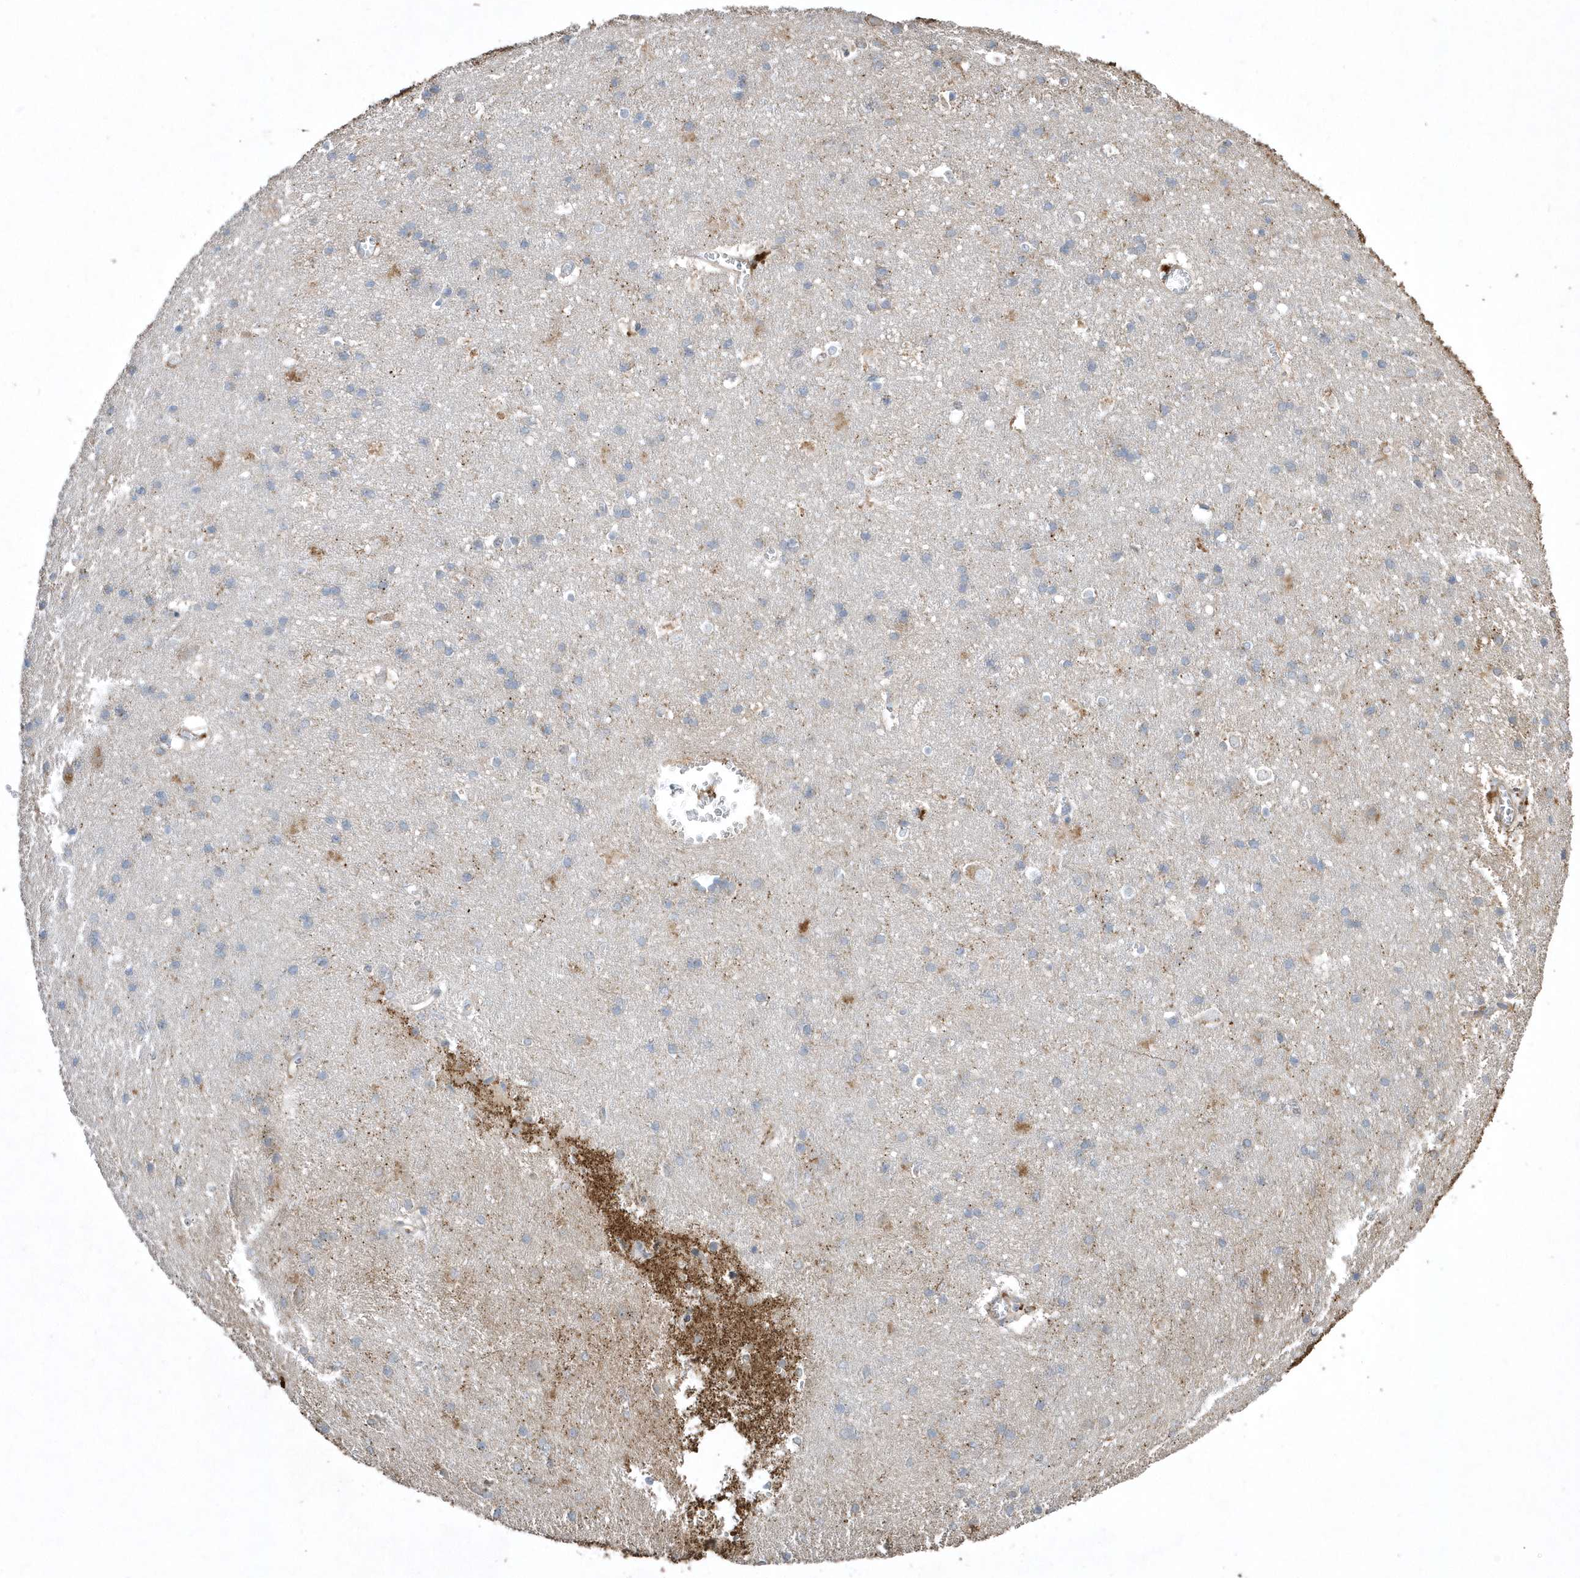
{"staining": {"intensity": "weak", "quantity": "25%-75%", "location": "cytoplasmic/membranous"}, "tissue": "cerebral cortex", "cell_type": "Endothelial cells", "image_type": "normal", "snomed": [{"axis": "morphology", "description": "Normal tissue, NOS"}, {"axis": "topography", "description": "Cerebral cortex"}], "caption": "High-magnification brightfield microscopy of unremarkable cerebral cortex stained with DAB (brown) and counterstained with hematoxylin (blue). endothelial cells exhibit weak cytoplasmic/membranous expression is present in approximately25%-75% of cells. The protein of interest is shown in brown color, while the nuclei are stained blue.", "gene": "SENP8", "patient": {"sex": "male", "age": 54}}